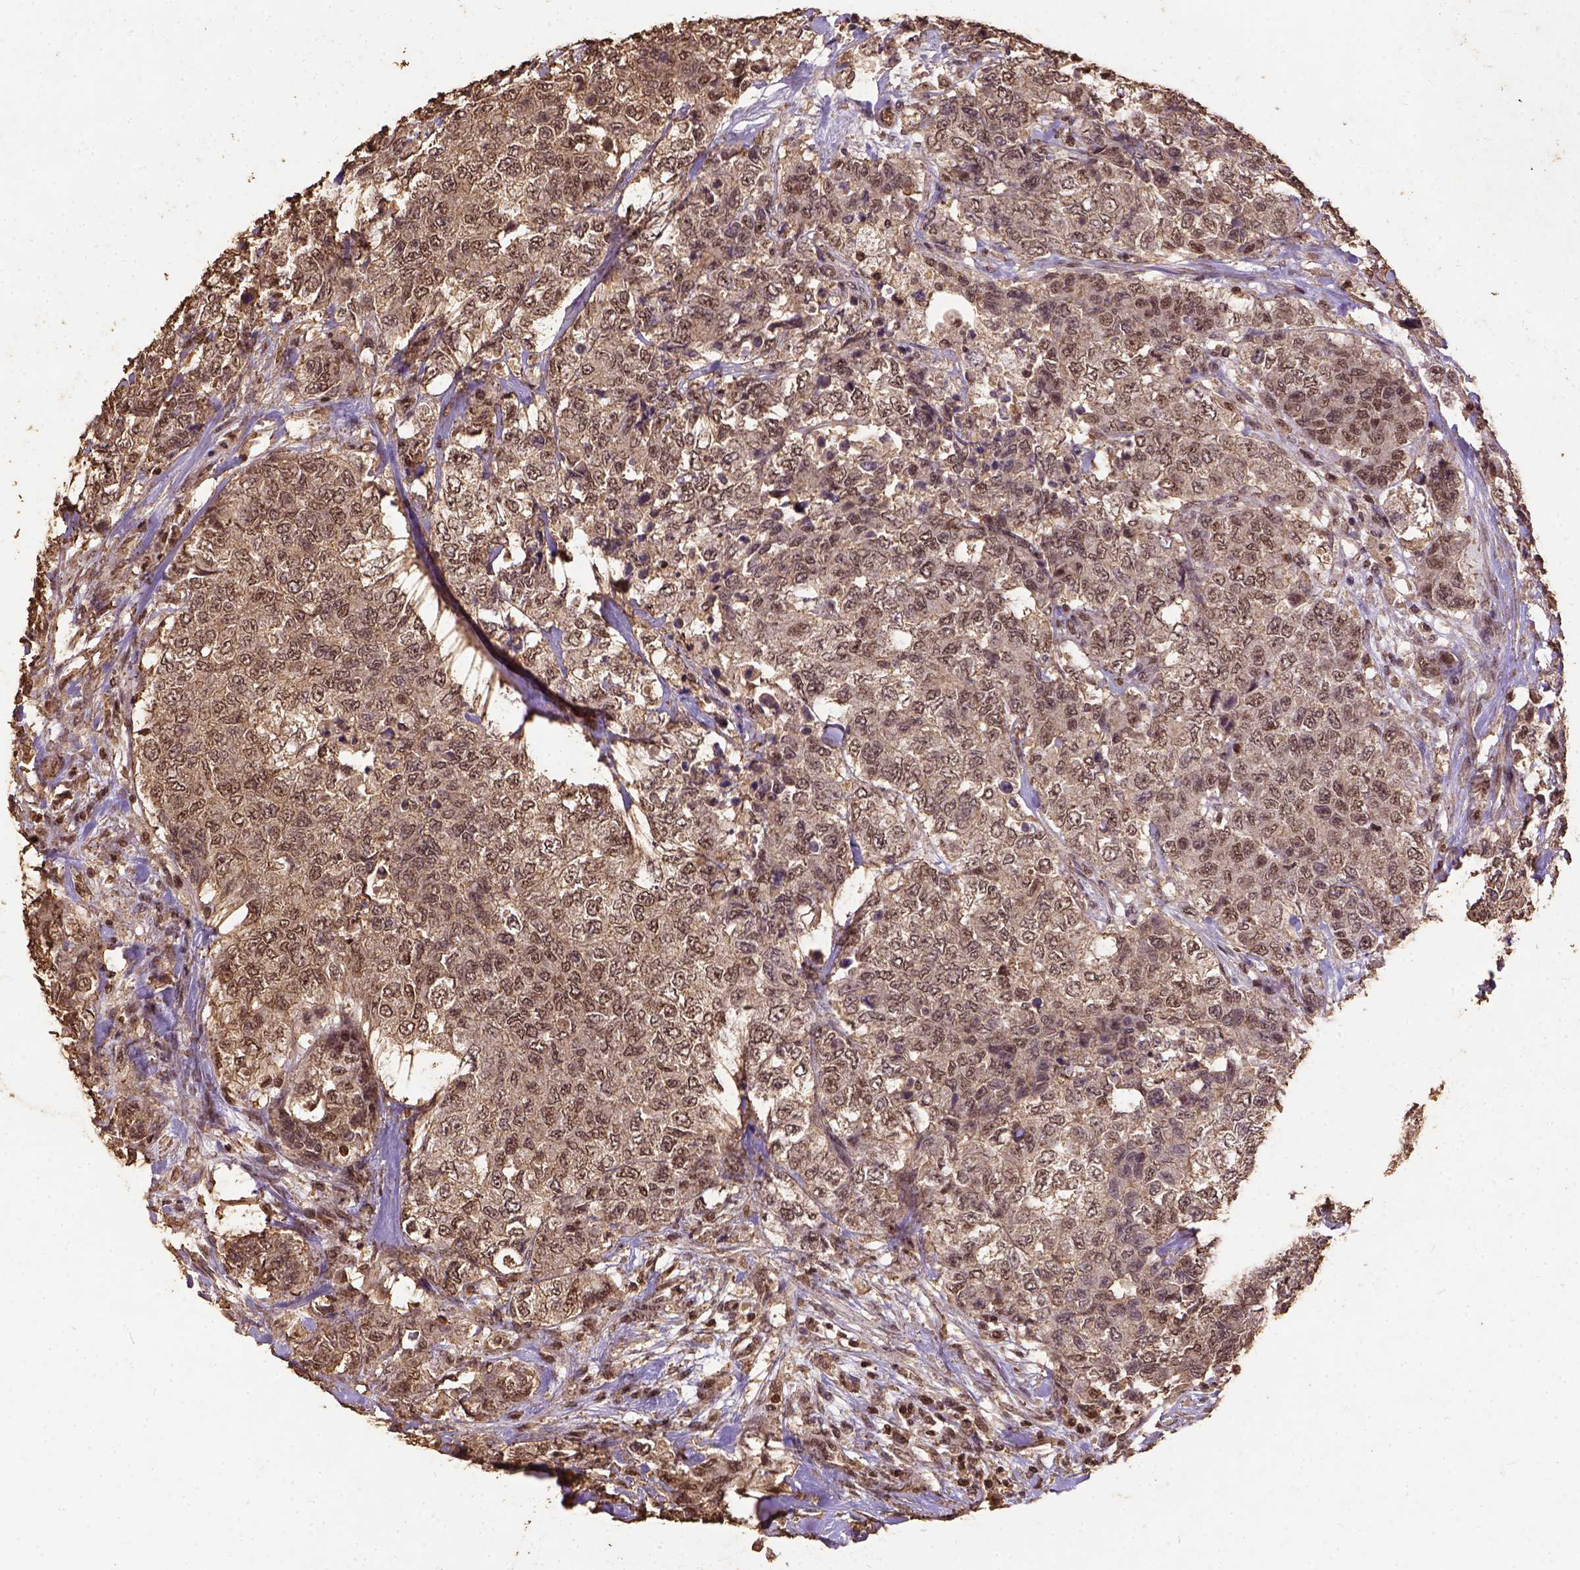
{"staining": {"intensity": "moderate", "quantity": ">75%", "location": "nuclear"}, "tissue": "urothelial cancer", "cell_type": "Tumor cells", "image_type": "cancer", "snomed": [{"axis": "morphology", "description": "Urothelial carcinoma, High grade"}, {"axis": "topography", "description": "Urinary bladder"}], "caption": "The micrograph exhibits immunohistochemical staining of high-grade urothelial carcinoma. There is moderate nuclear positivity is appreciated in approximately >75% of tumor cells.", "gene": "NACC1", "patient": {"sex": "female", "age": 78}}